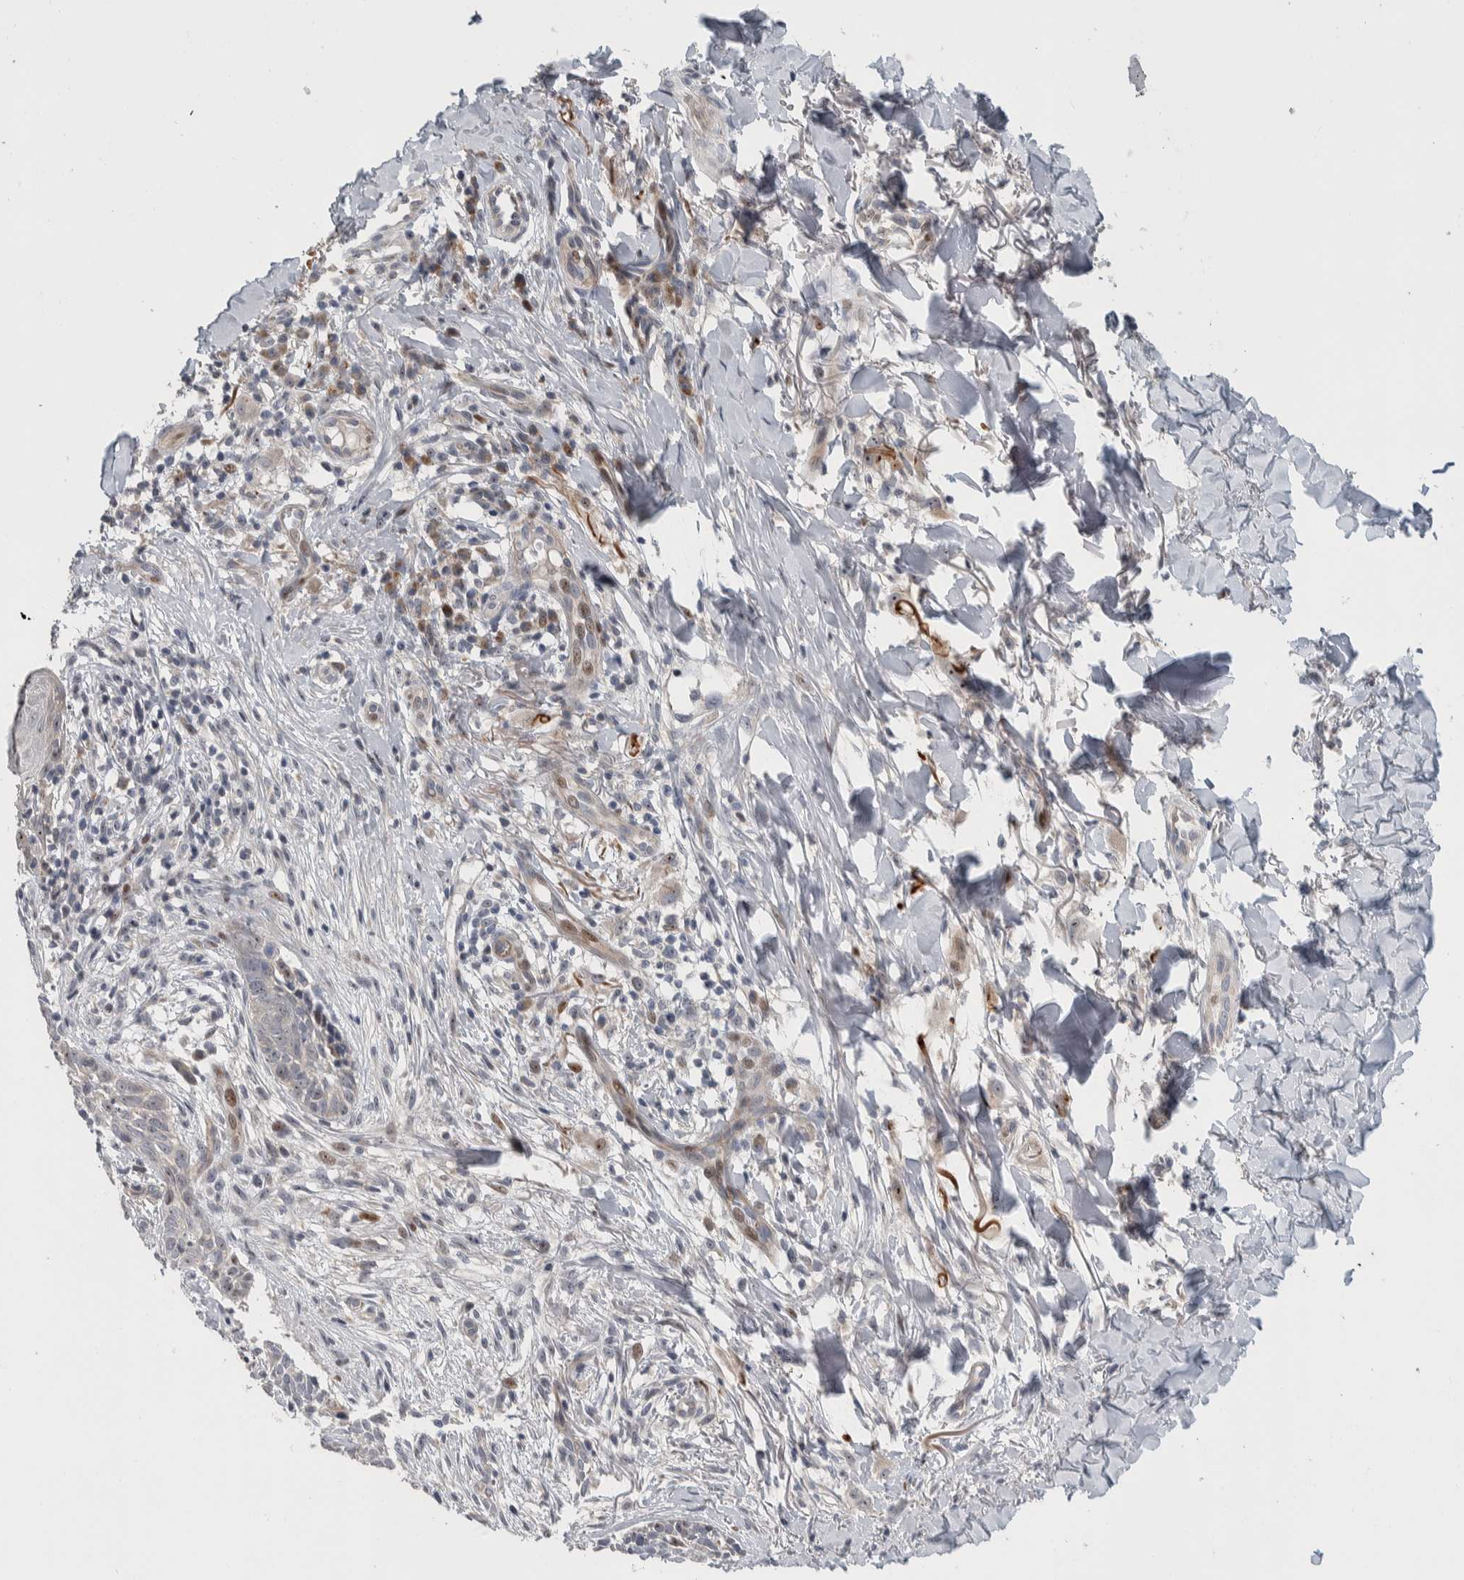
{"staining": {"intensity": "negative", "quantity": "none", "location": "none"}, "tissue": "skin cancer", "cell_type": "Tumor cells", "image_type": "cancer", "snomed": [{"axis": "morphology", "description": "Normal tissue, NOS"}, {"axis": "morphology", "description": "Basal cell carcinoma"}, {"axis": "topography", "description": "Skin"}], "caption": "Immunohistochemistry (IHC) of human skin cancer (basal cell carcinoma) exhibits no expression in tumor cells. Nuclei are stained in blue.", "gene": "PRRG4", "patient": {"sex": "male", "age": 67}}